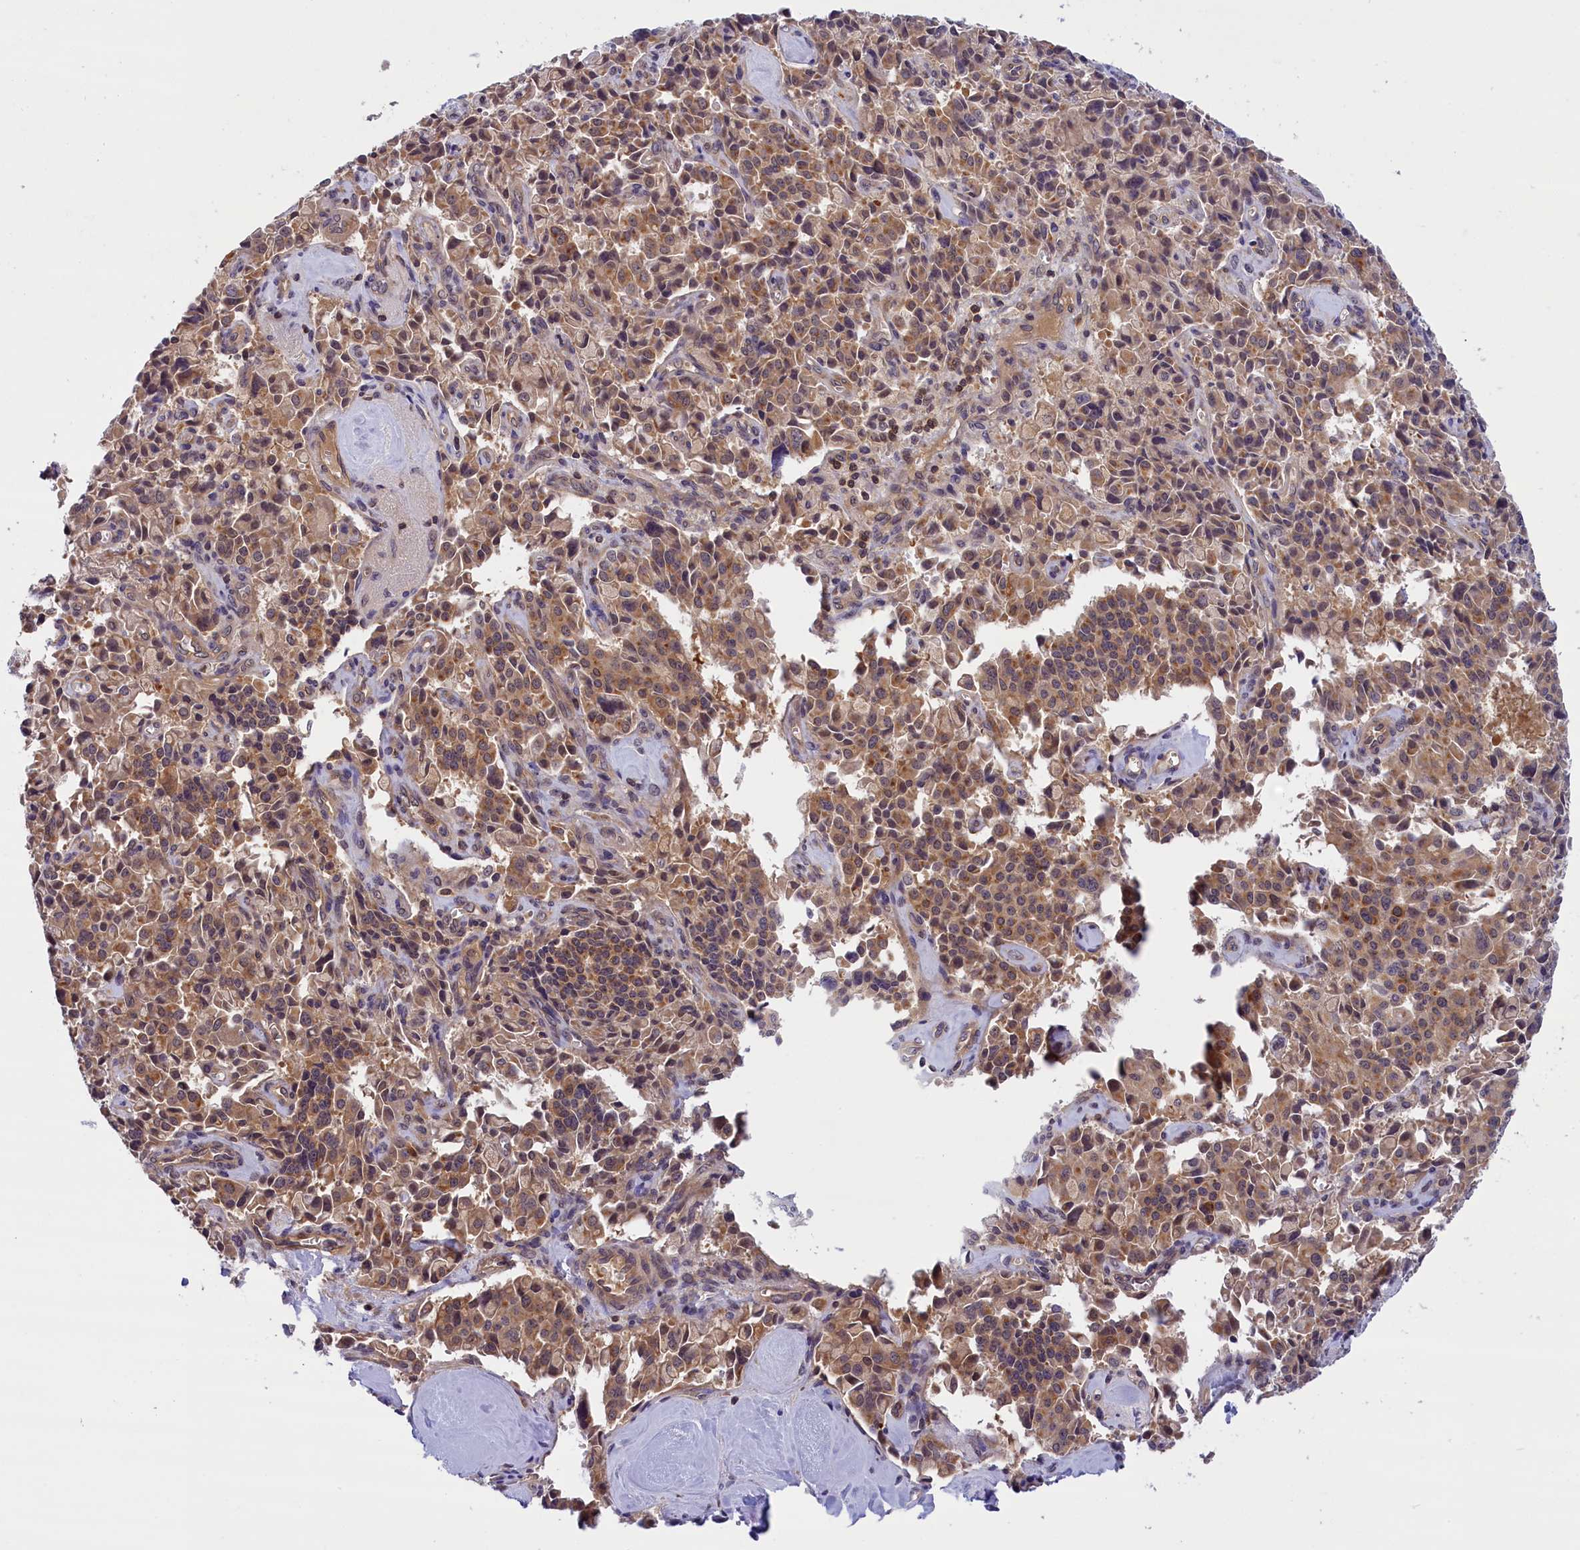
{"staining": {"intensity": "moderate", "quantity": ">75%", "location": "cytoplasmic/membranous"}, "tissue": "pancreatic cancer", "cell_type": "Tumor cells", "image_type": "cancer", "snomed": [{"axis": "morphology", "description": "Adenocarcinoma, NOS"}, {"axis": "topography", "description": "Pancreas"}], "caption": "The histopathology image shows immunohistochemical staining of pancreatic cancer (adenocarcinoma). There is moderate cytoplasmic/membranous positivity is seen in about >75% of tumor cells.", "gene": "TBCB", "patient": {"sex": "male", "age": 65}}